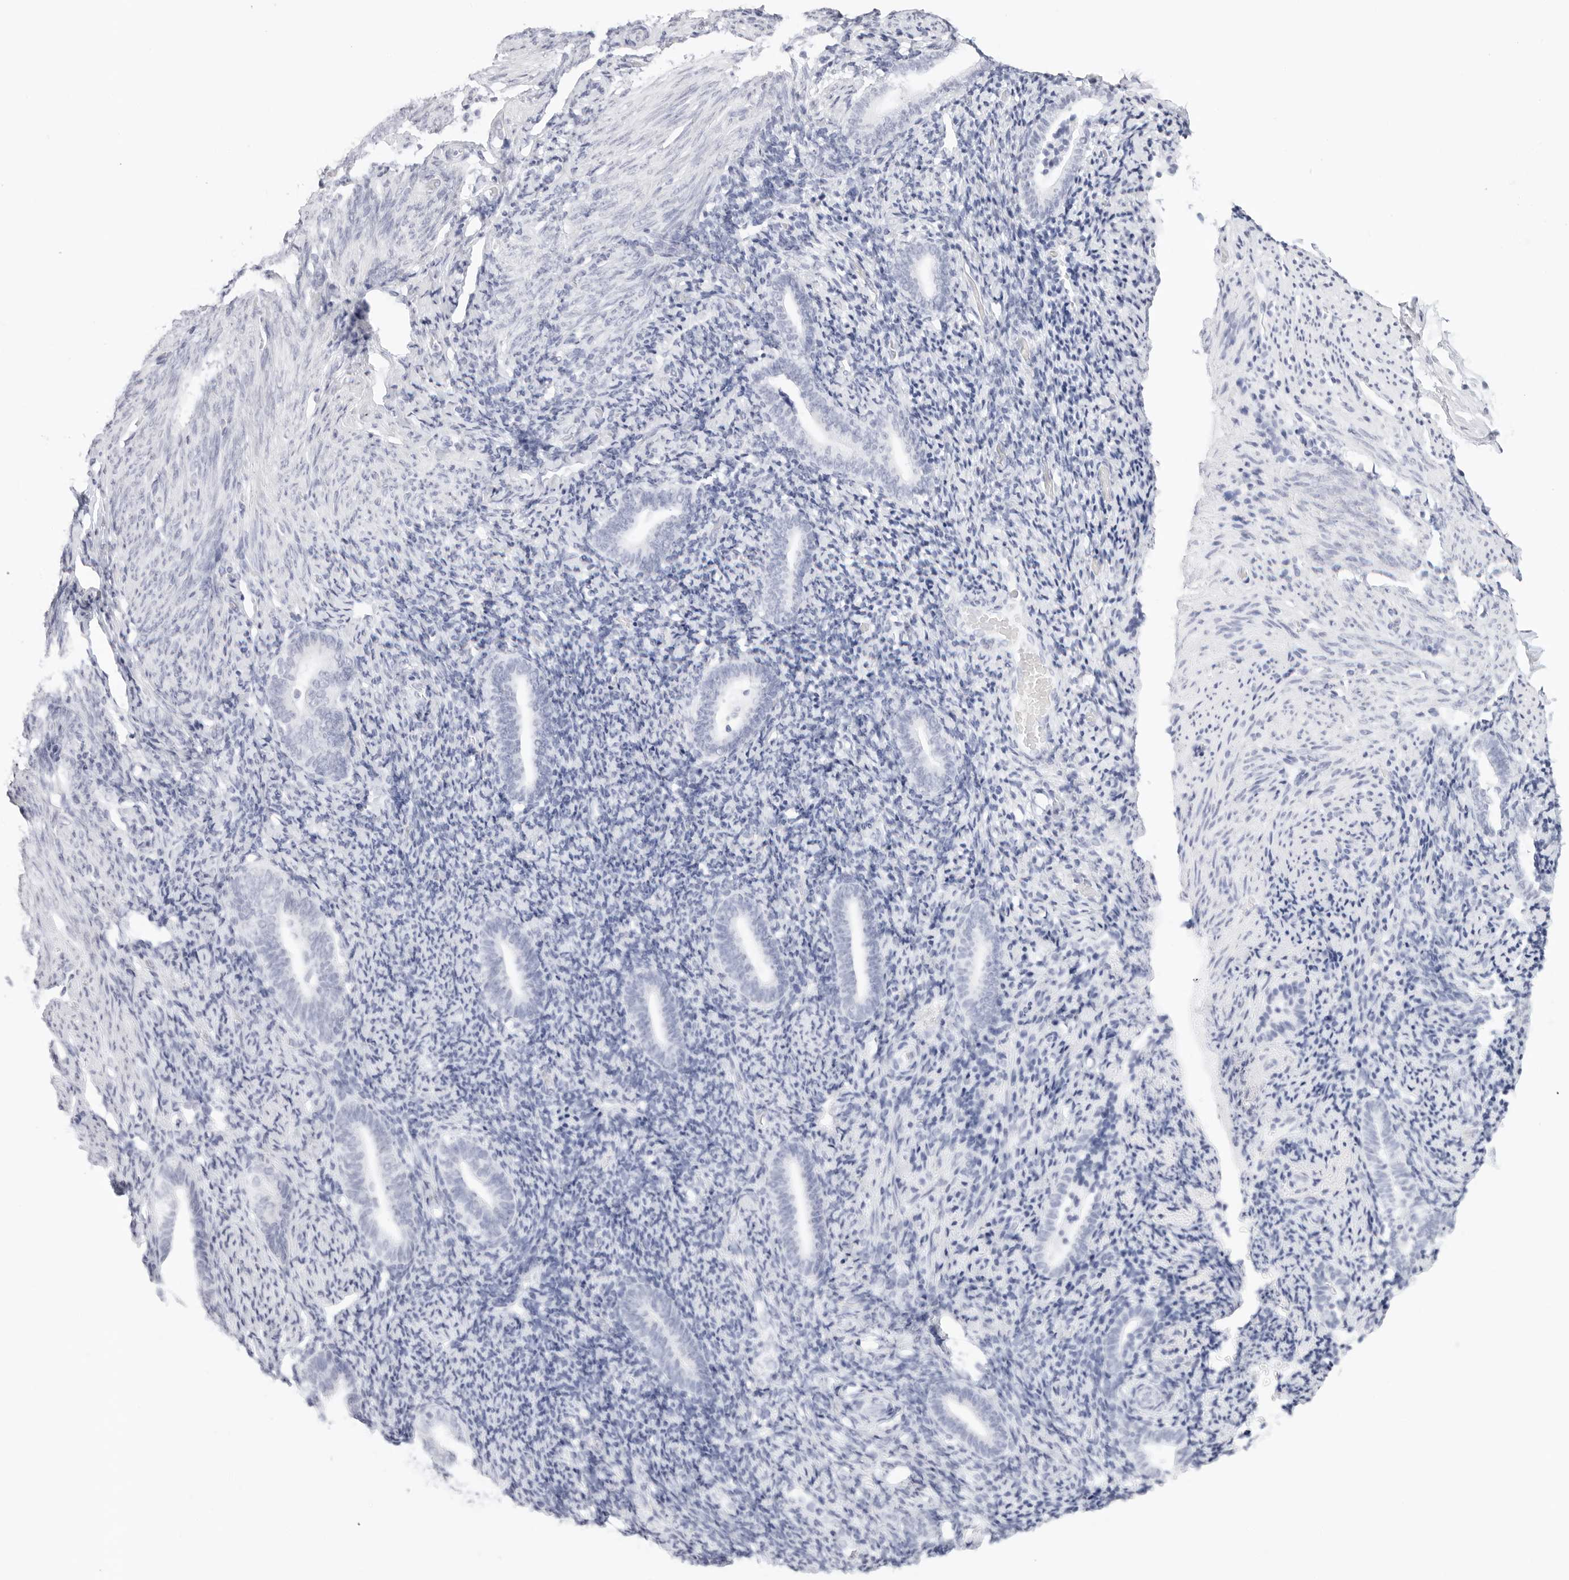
{"staining": {"intensity": "negative", "quantity": "none", "location": "none"}, "tissue": "endometrium", "cell_type": "Cells in endometrial stroma", "image_type": "normal", "snomed": [{"axis": "morphology", "description": "Normal tissue, NOS"}, {"axis": "topography", "description": "Endometrium"}], "caption": "Cells in endometrial stroma are negative for brown protein staining in benign endometrium. (DAB (3,3'-diaminobenzidine) immunohistochemistry visualized using brightfield microscopy, high magnification).", "gene": "TFF2", "patient": {"sex": "female", "age": 51}}